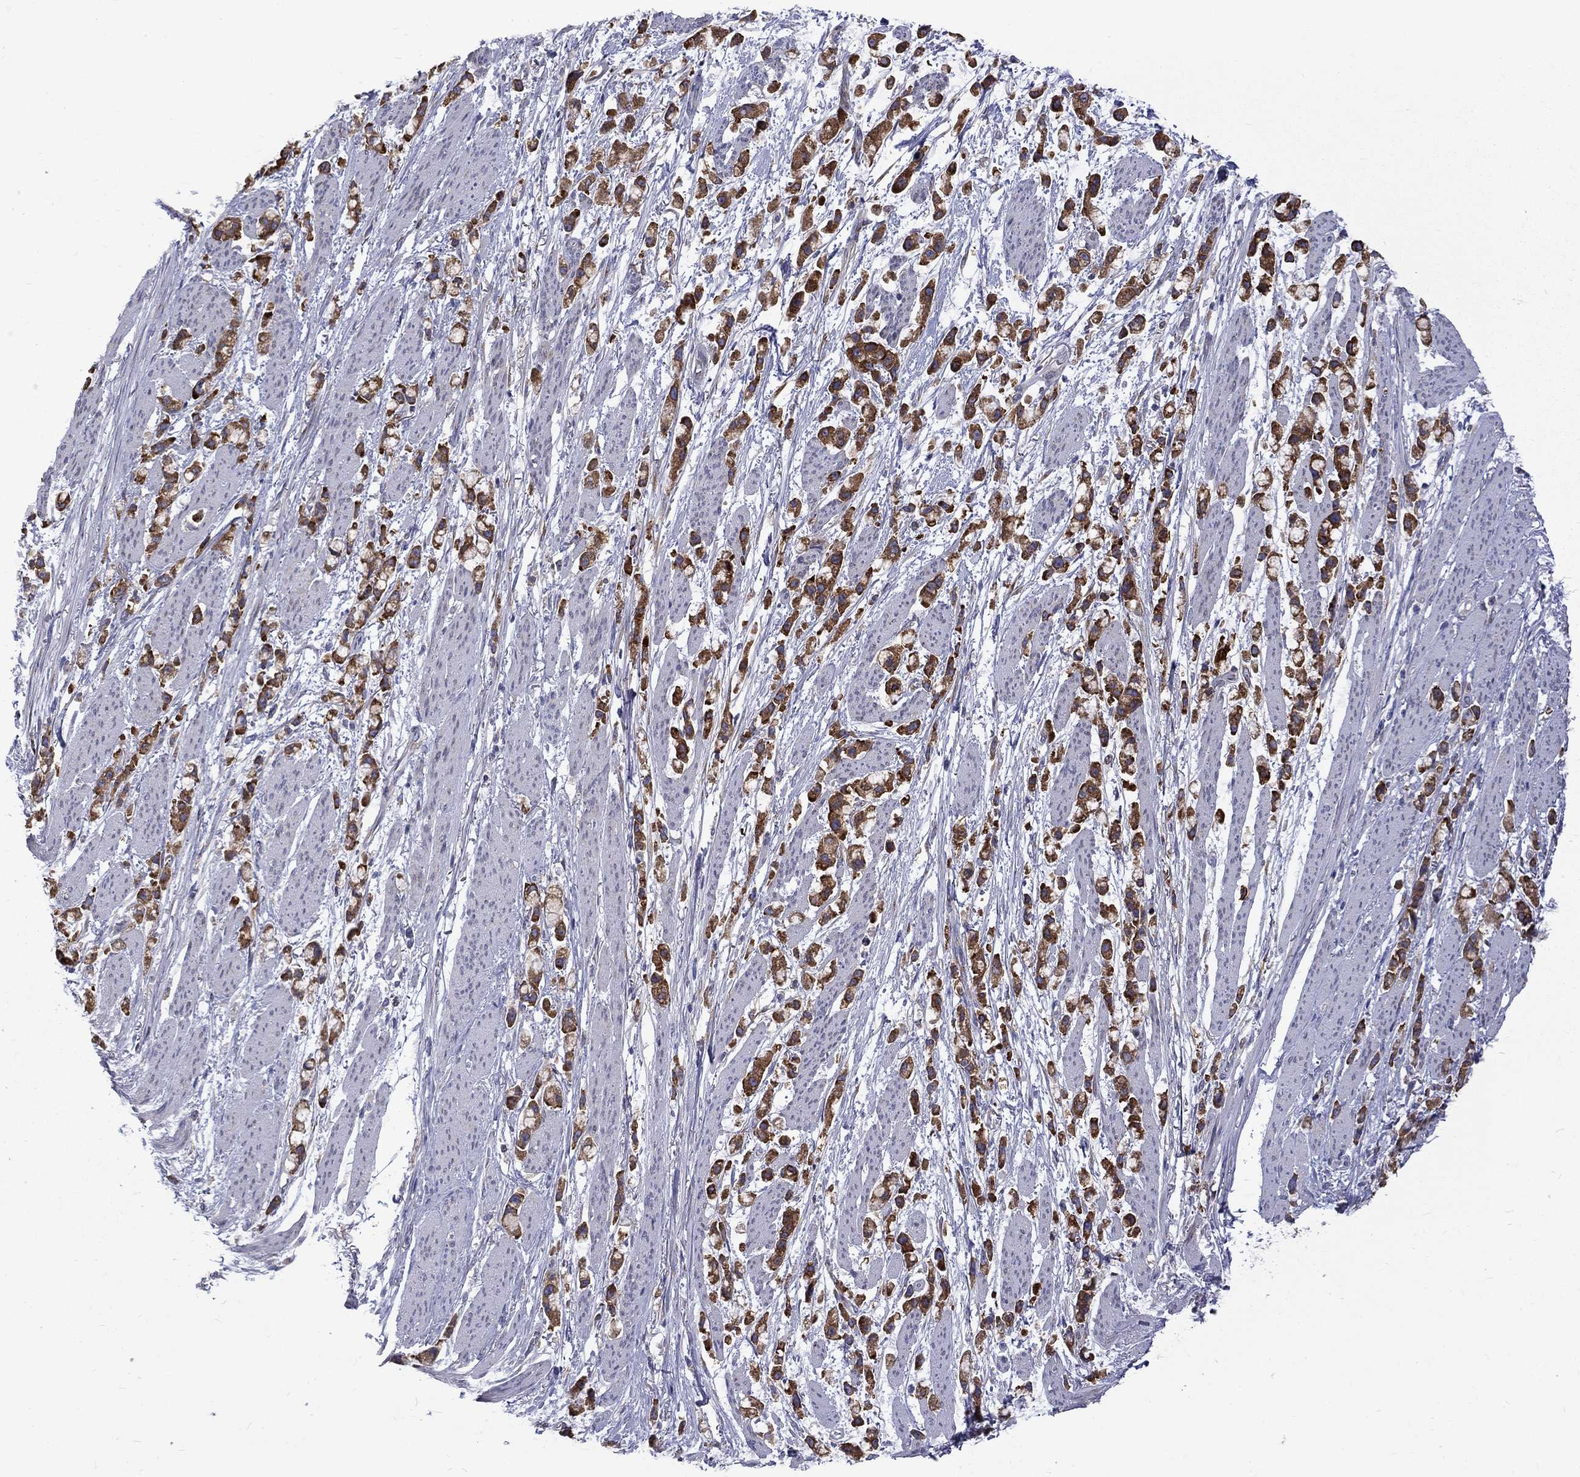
{"staining": {"intensity": "strong", "quantity": ">75%", "location": "cytoplasmic/membranous"}, "tissue": "stomach cancer", "cell_type": "Tumor cells", "image_type": "cancer", "snomed": [{"axis": "morphology", "description": "Adenocarcinoma, NOS"}, {"axis": "topography", "description": "Stomach"}], "caption": "The photomicrograph reveals staining of stomach cancer (adenocarcinoma), revealing strong cytoplasmic/membranous protein expression (brown color) within tumor cells.", "gene": "PABPC4", "patient": {"sex": "female", "age": 81}}